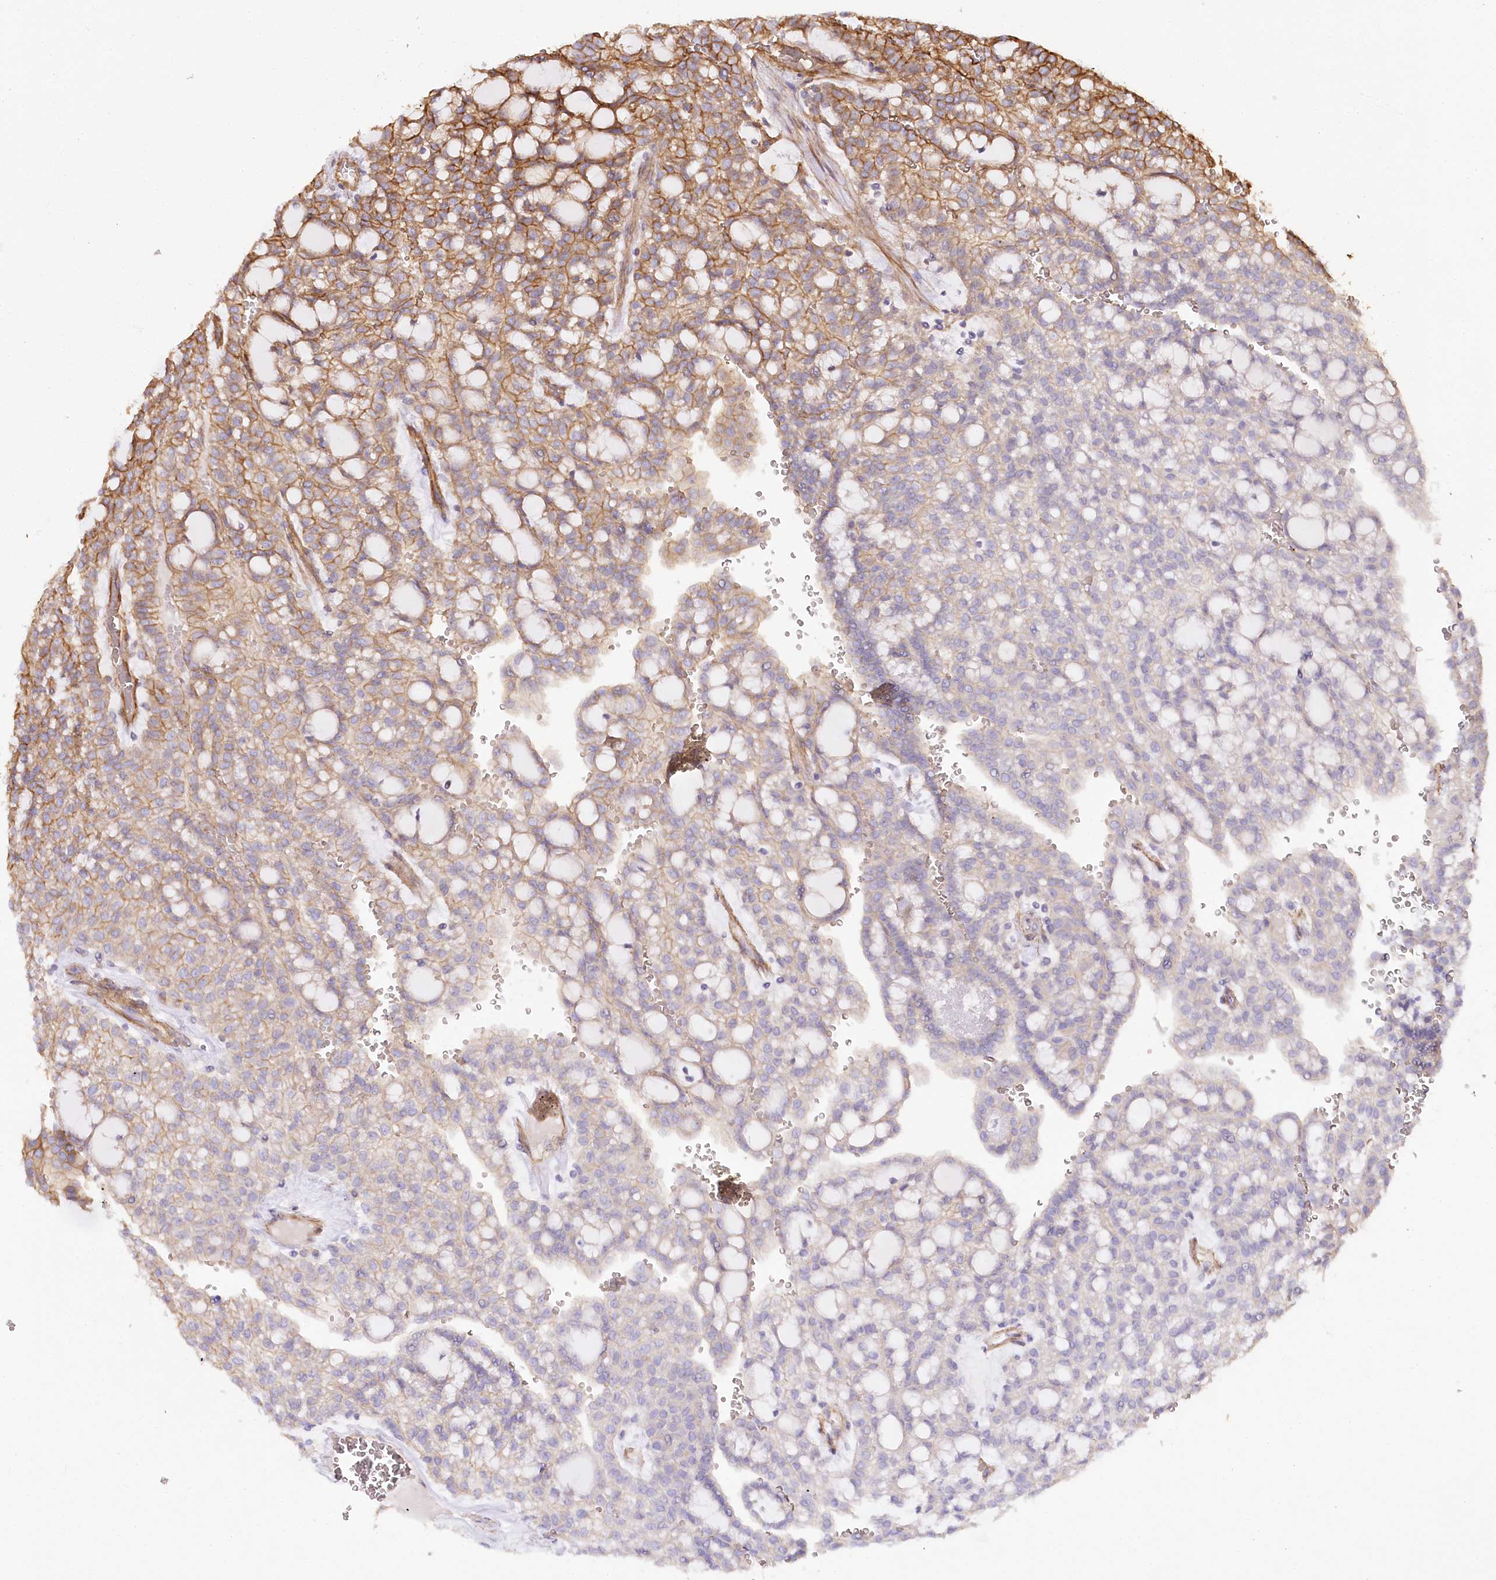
{"staining": {"intensity": "moderate", "quantity": "25%-75%", "location": "cytoplasmic/membranous"}, "tissue": "renal cancer", "cell_type": "Tumor cells", "image_type": "cancer", "snomed": [{"axis": "morphology", "description": "Adenocarcinoma, NOS"}, {"axis": "topography", "description": "Kidney"}], "caption": "Human renal cancer (adenocarcinoma) stained for a protein (brown) displays moderate cytoplasmic/membranous positive staining in approximately 25%-75% of tumor cells.", "gene": "SYNPO2", "patient": {"sex": "male", "age": 63}}